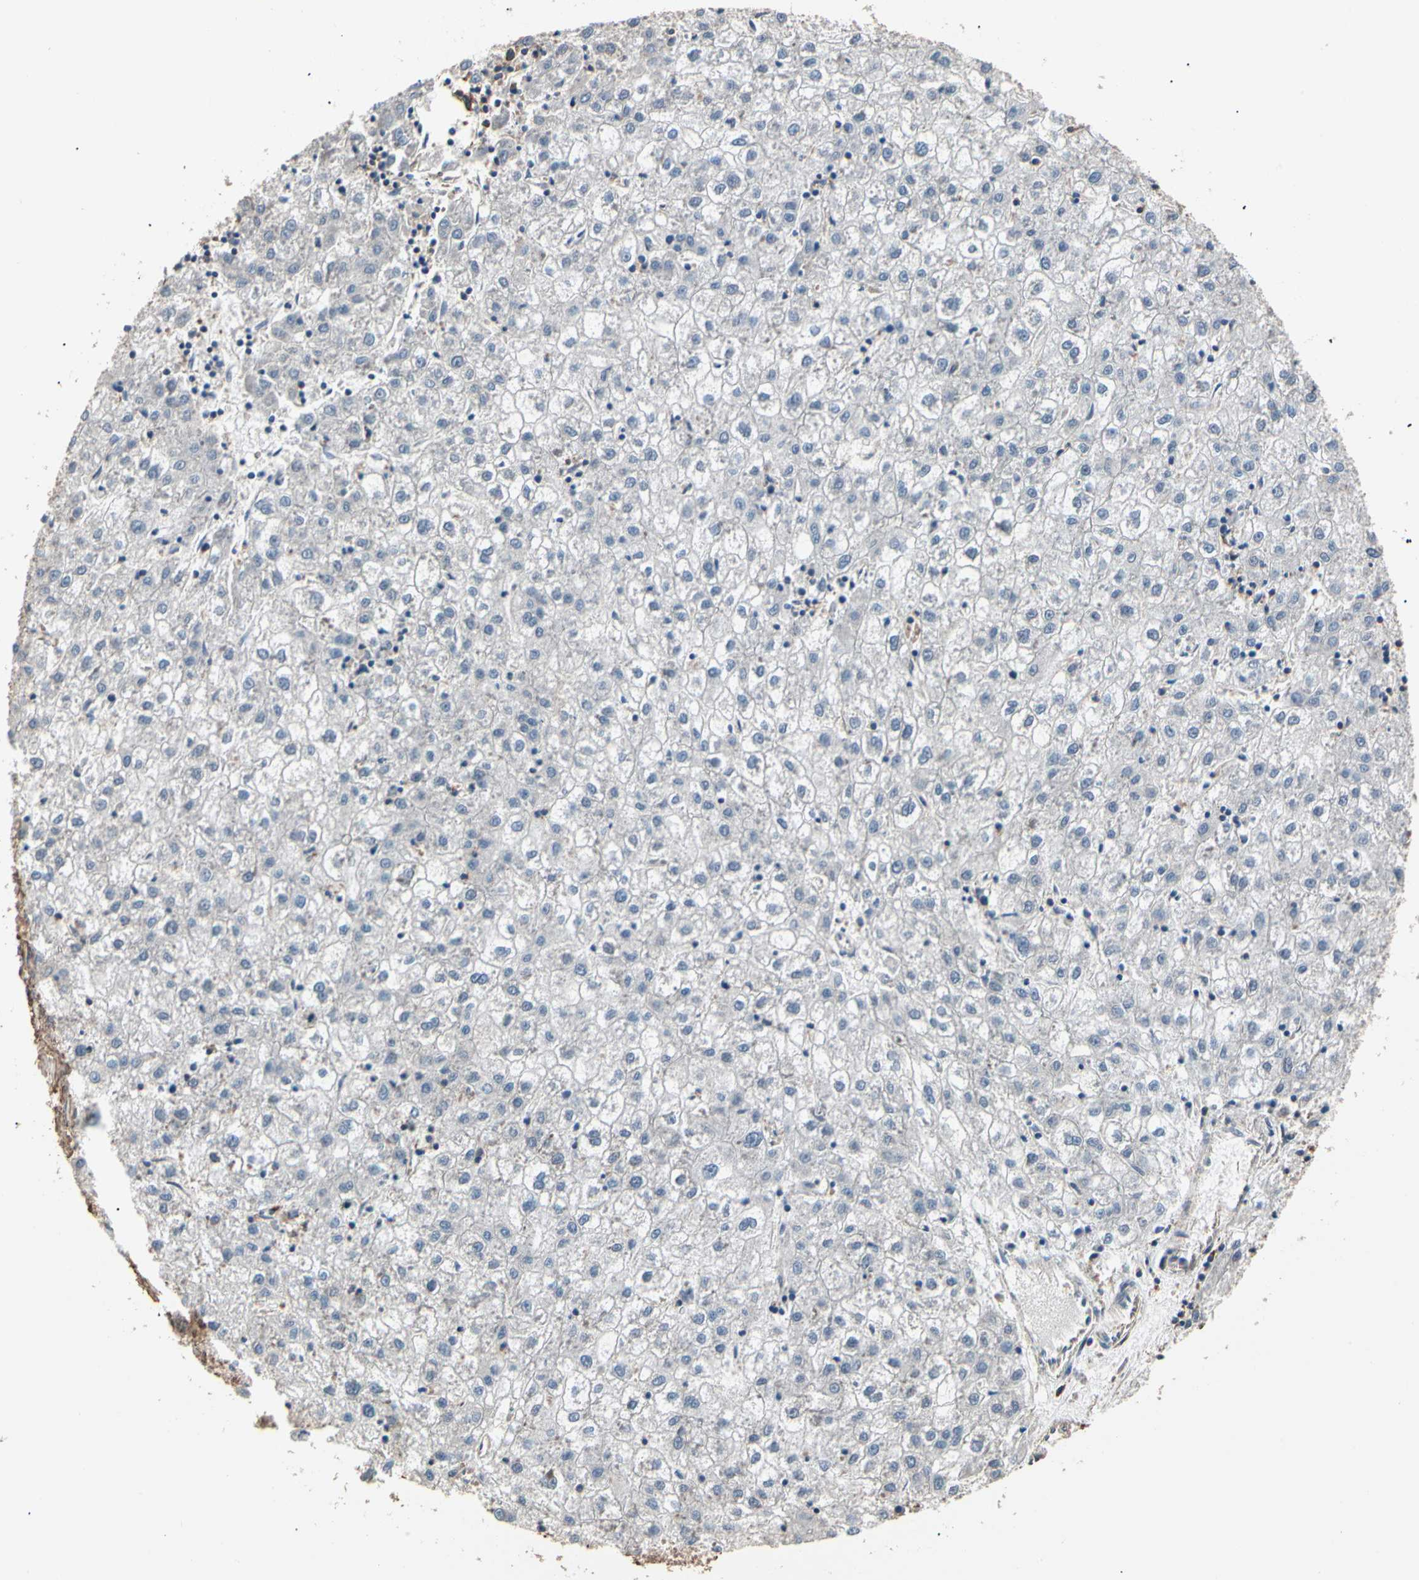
{"staining": {"intensity": "negative", "quantity": "none", "location": "none"}, "tissue": "liver cancer", "cell_type": "Tumor cells", "image_type": "cancer", "snomed": [{"axis": "morphology", "description": "Carcinoma, Hepatocellular, NOS"}, {"axis": "topography", "description": "Liver"}], "caption": "DAB immunohistochemical staining of hepatocellular carcinoma (liver) shows no significant staining in tumor cells.", "gene": "MAPK13", "patient": {"sex": "male", "age": 72}}